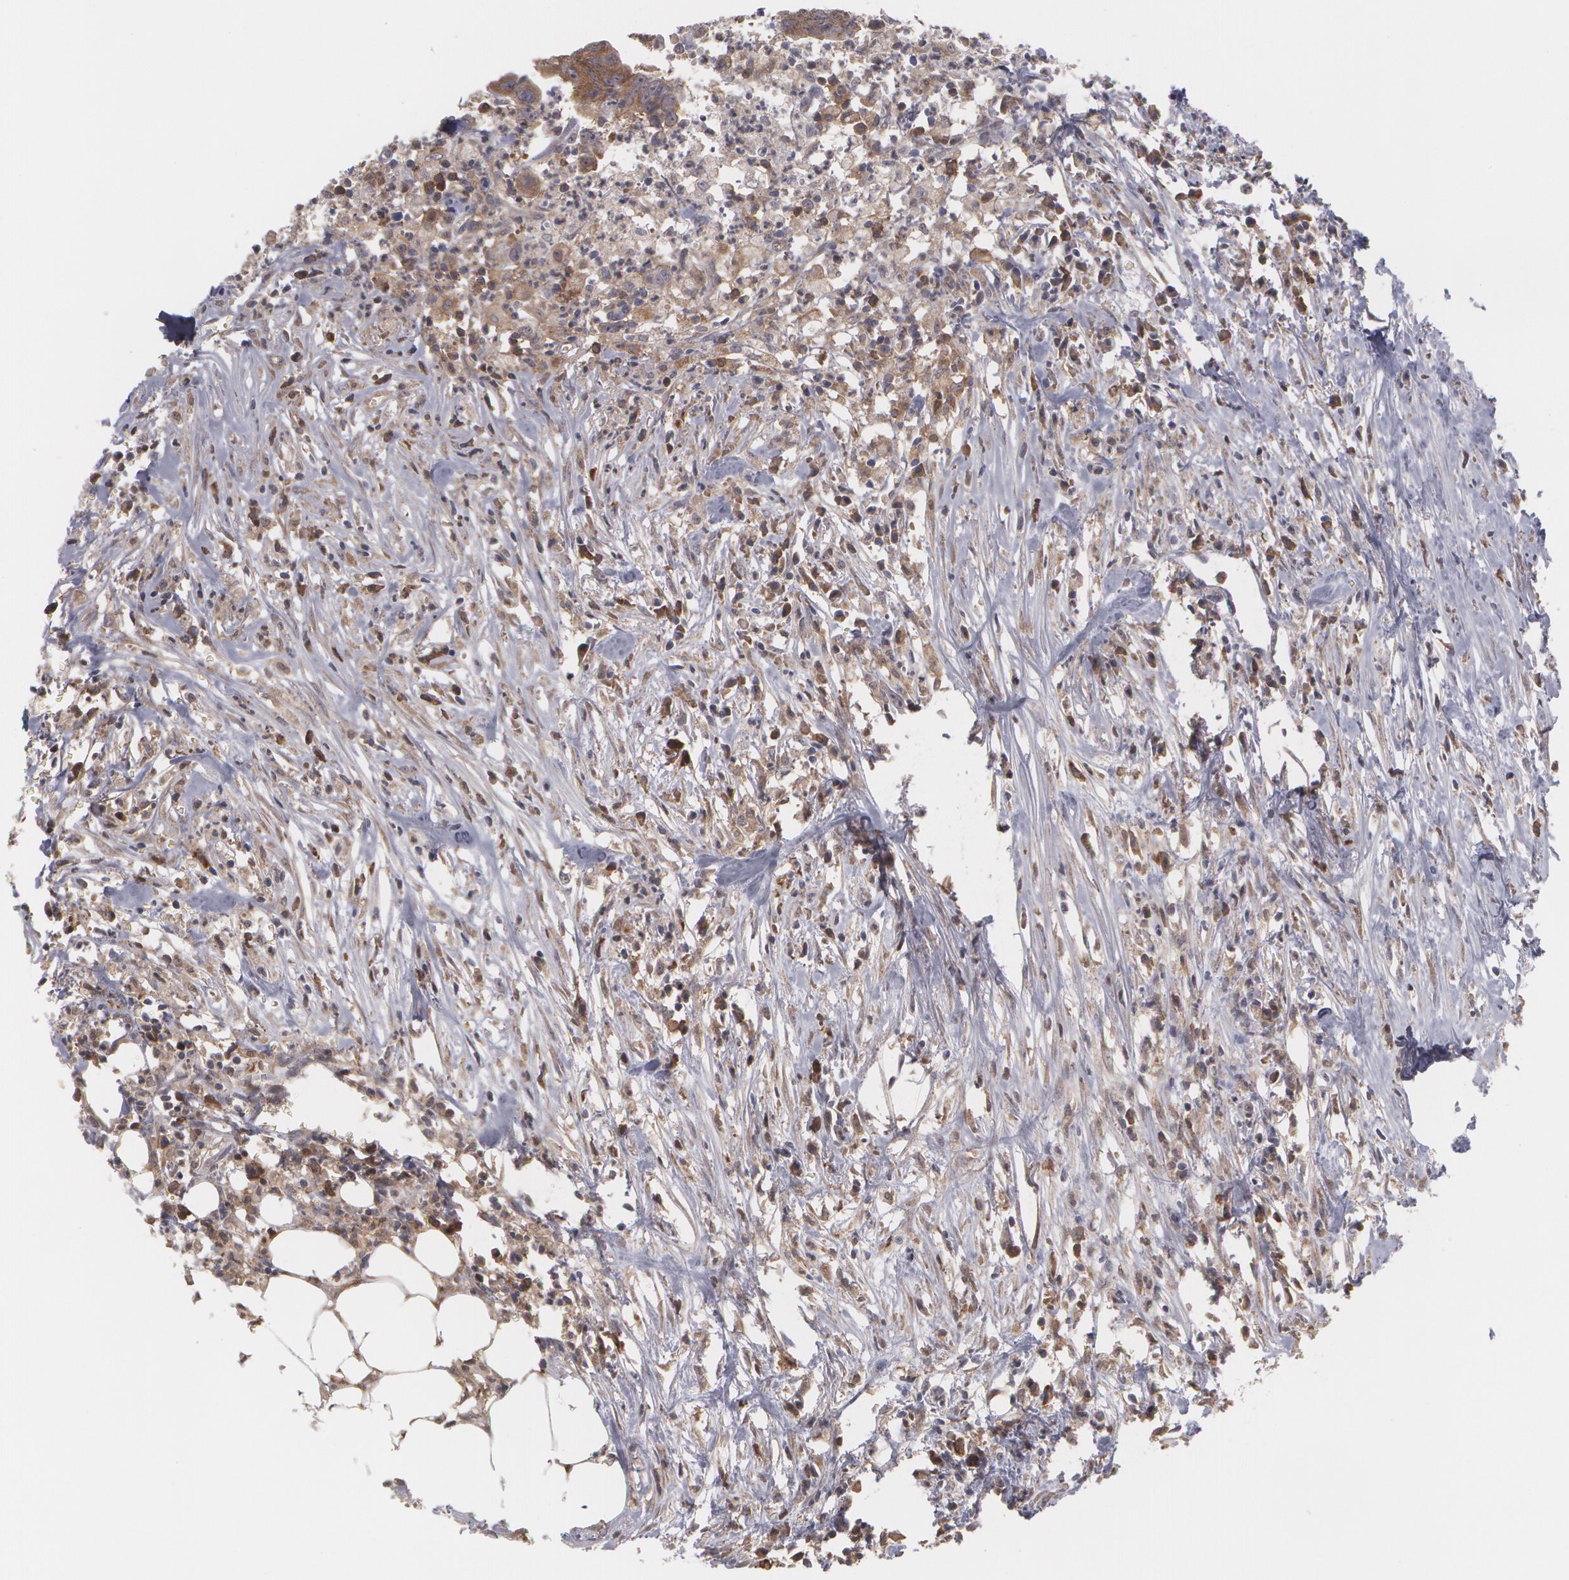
{"staining": {"intensity": "moderate", "quantity": ">75%", "location": "cytoplasmic/membranous"}, "tissue": "colorectal cancer", "cell_type": "Tumor cells", "image_type": "cancer", "snomed": [{"axis": "morphology", "description": "Adenocarcinoma, NOS"}, {"axis": "topography", "description": "Colon"}], "caption": "A medium amount of moderate cytoplasmic/membranous expression is present in approximately >75% of tumor cells in colorectal cancer (adenocarcinoma) tissue.", "gene": "MTHFD1", "patient": {"sex": "male", "age": 55}}